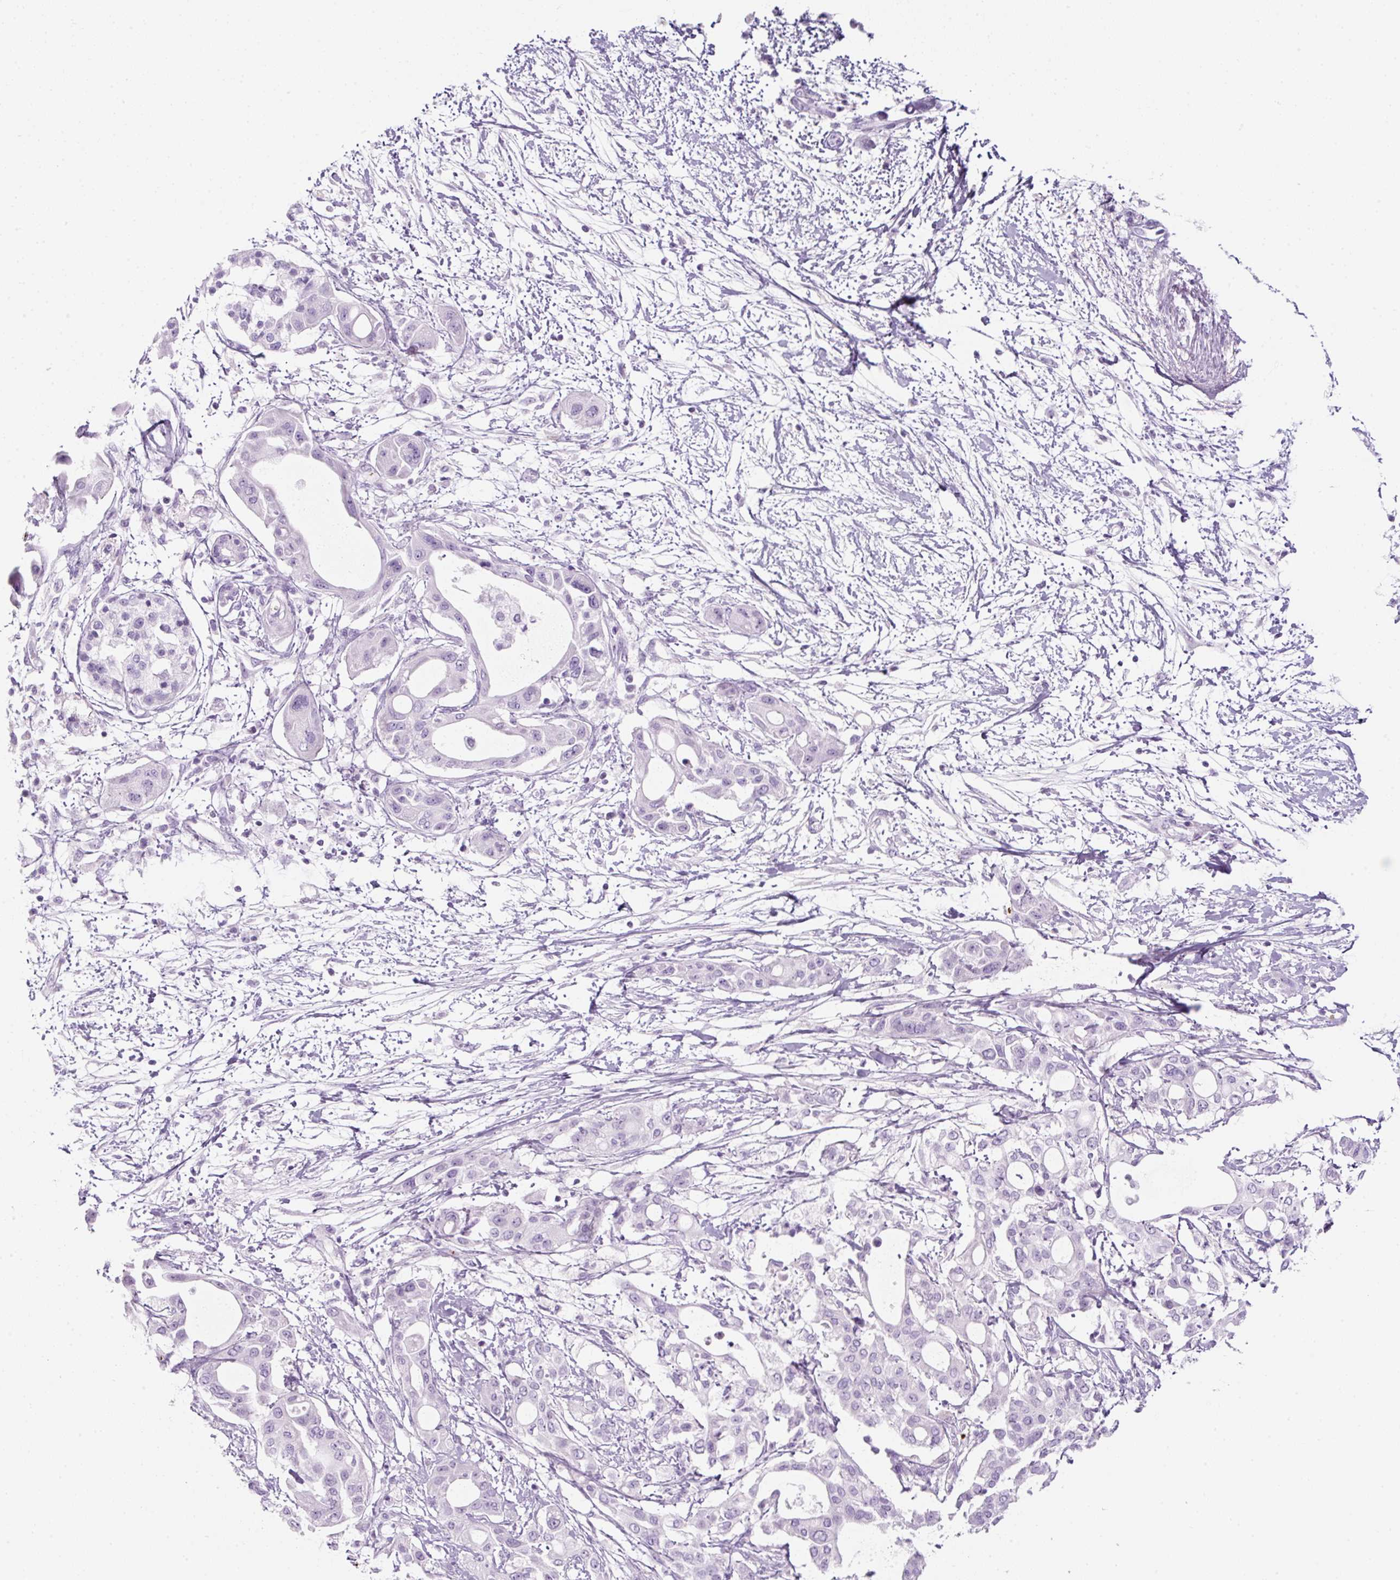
{"staining": {"intensity": "negative", "quantity": "none", "location": "none"}, "tissue": "pancreatic cancer", "cell_type": "Tumor cells", "image_type": "cancer", "snomed": [{"axis": "morphology", "description": "Adenocarcinoma, NOS"}, {"axis": "topography", "description": "Pancreas"}], "caption": "There is no significant expression in tumor cells of pancreatic adenocarcinoma. Nuclei are stained in blue.", "gene": "PF4V1", "patient": {"sex": "male", "age": 68}}